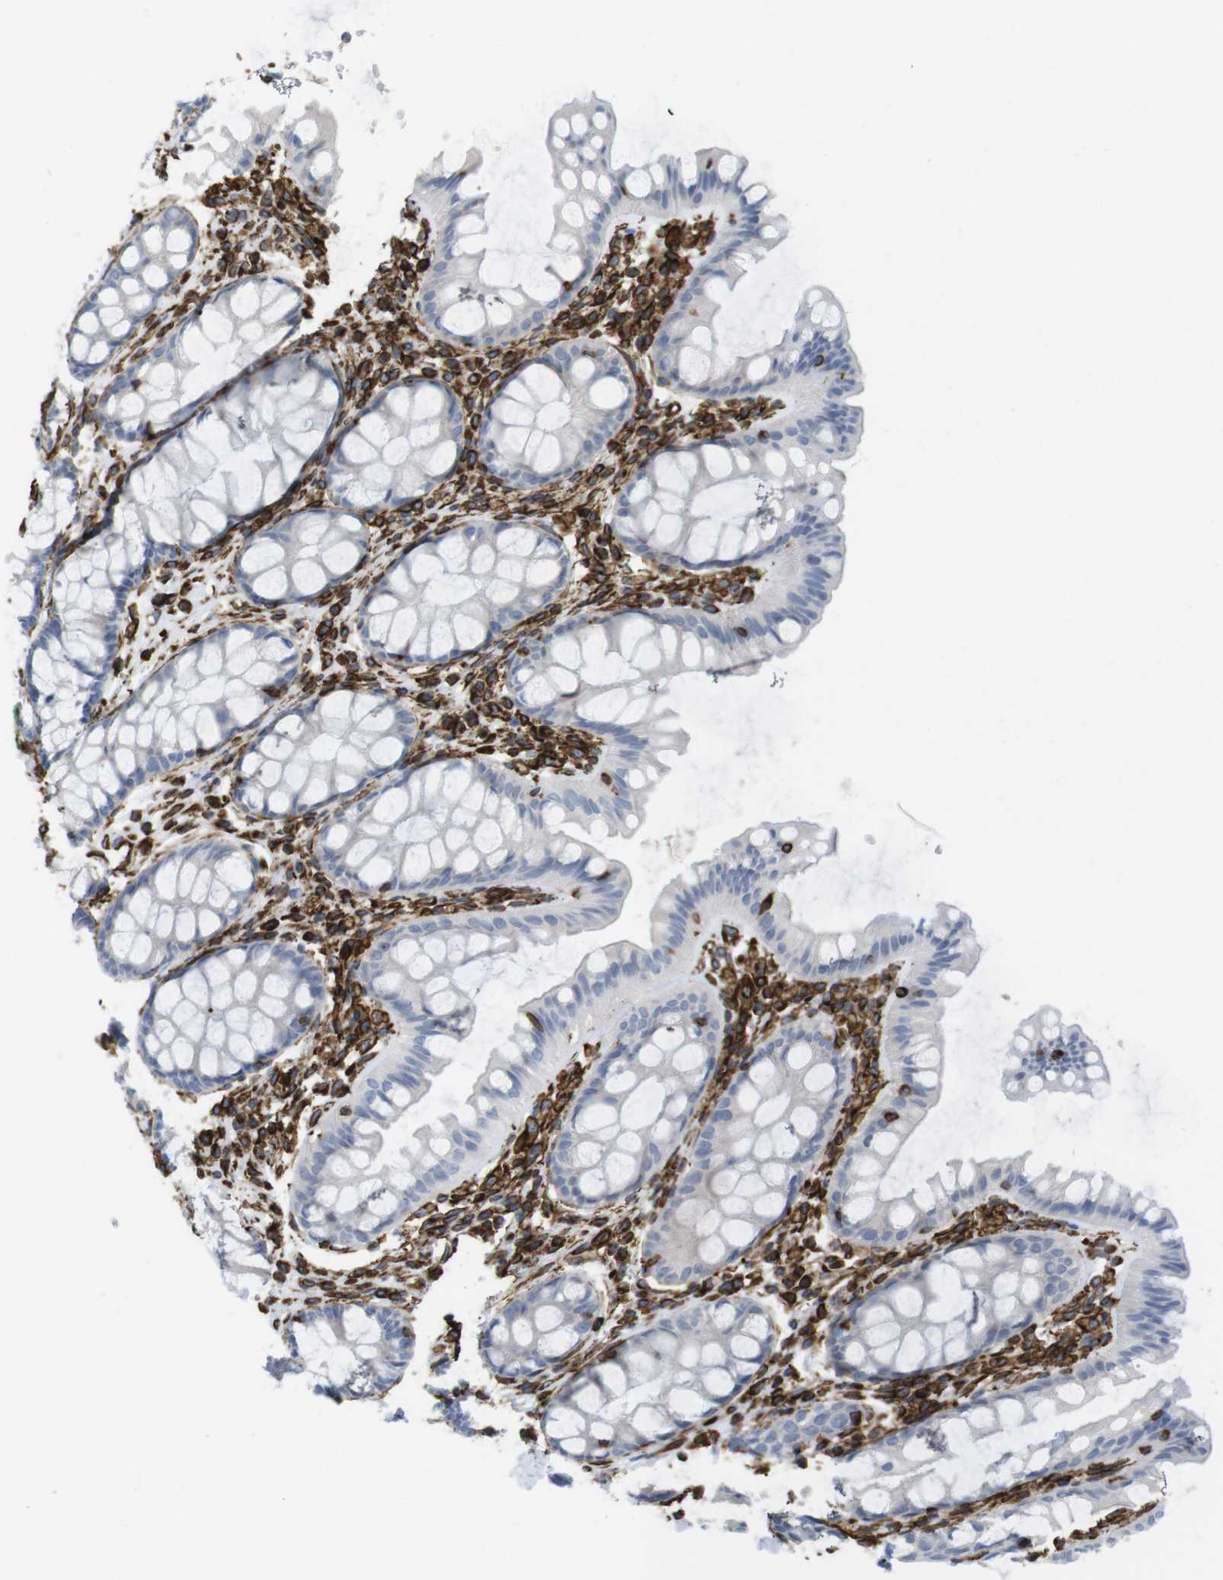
{"staining": {"intensity": "strong", "quantity": ">75%", "location": "cytoplasmic/membranous"}, "tissue": "colon", "cell_type": "Endothelial cells", "image_type": "normal", "snomed": [{"axis": "morphology", "description": "Normal tissue, NOS"}, {"axis": "topography", "description": "Colon"}], "caption": "Immunohistochemistry image of benign colon: colon stained using immunohistochemistry exhibits high levels of strong protein expression localized specifically in the cytoplasmic/membranous of endothelial cells, appearing as a cytoplasmic/membranous brown color.", "gene": "RALGPS1", "patient": {"sex": "female", "age": 55}}